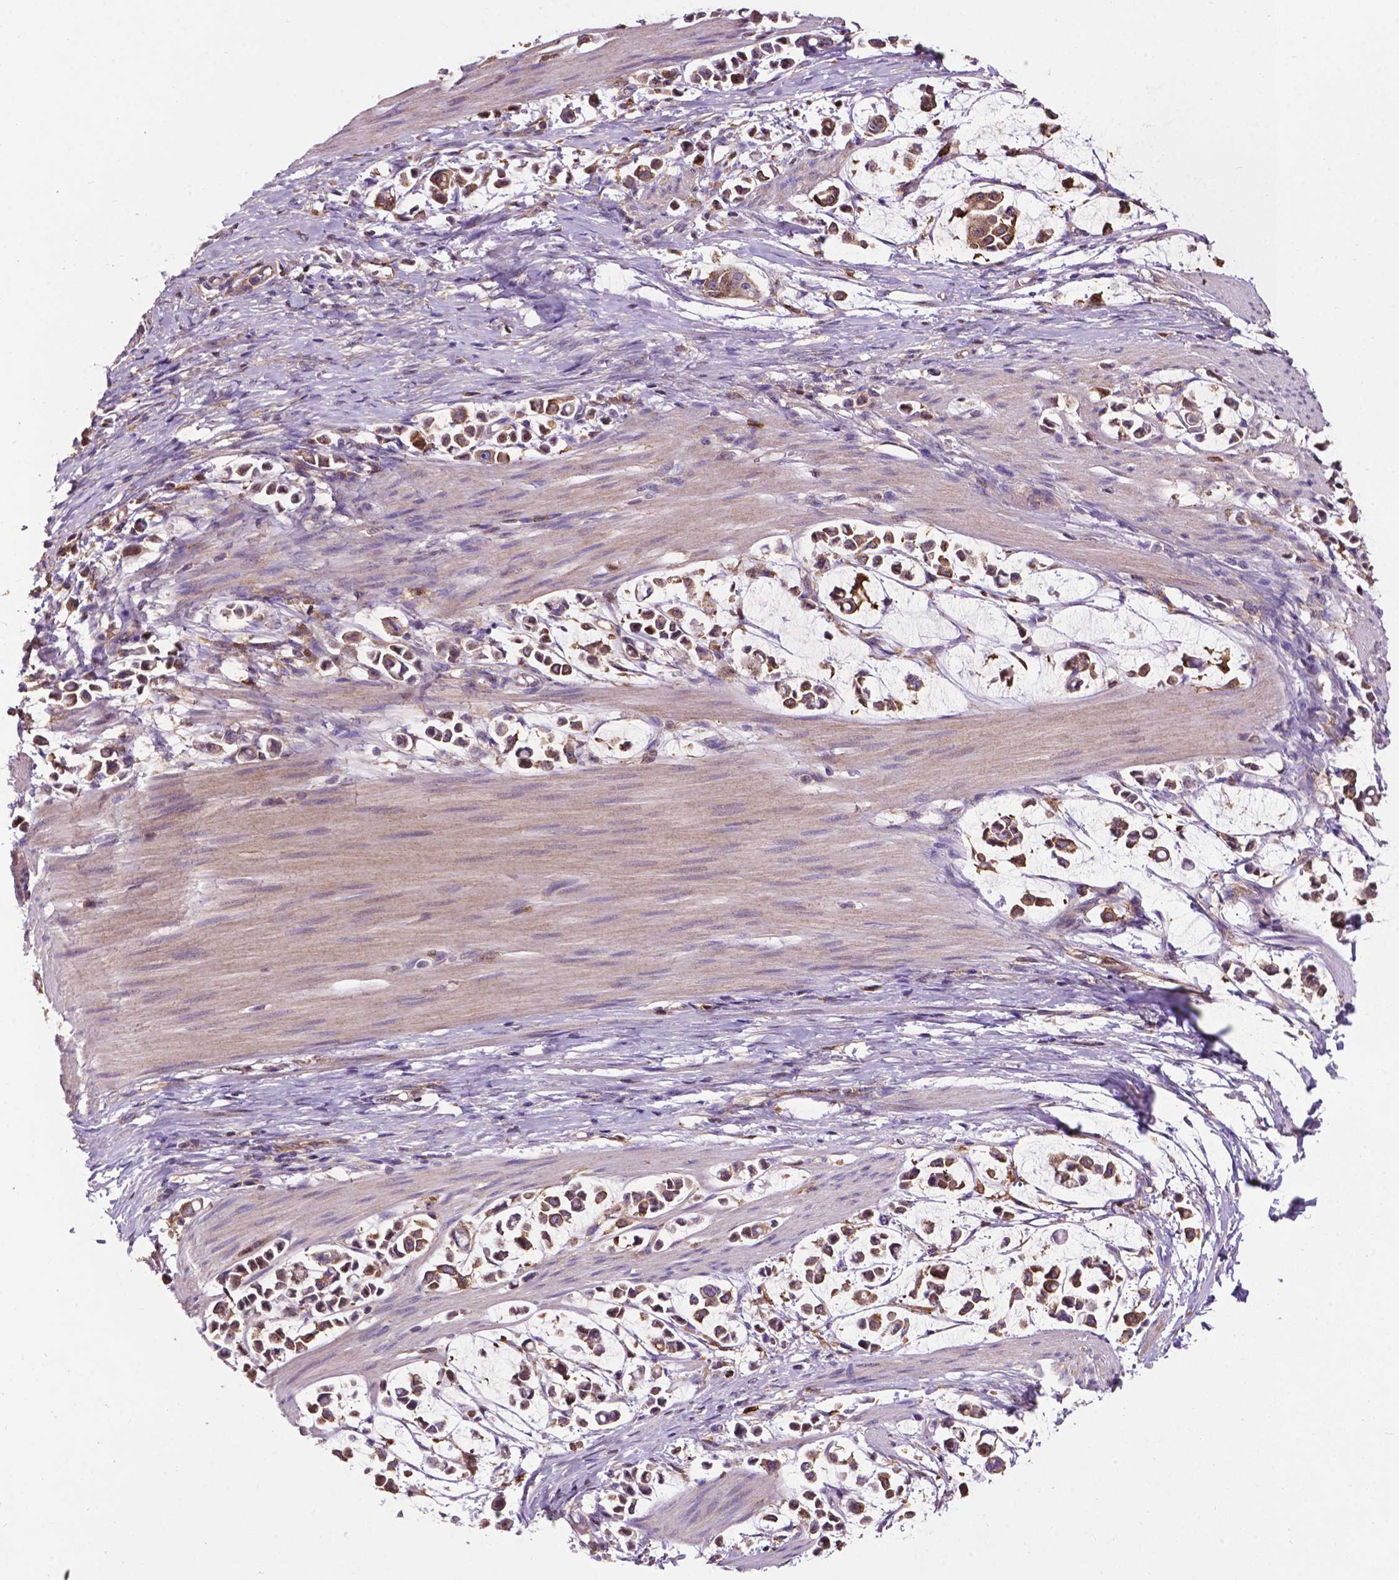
{"staining": {"intensity": "moderate", "quantity": ">75%", "location": "cytoplasmic/membranous"}, "tissue": "stomach cancer", "cell_type": "Tumor cells", "image_type": "cancer", "snomed": [{"axis": "morphology", "description": "Adenocarcinoma, NOS"}, {"axis": "topography", "description": "Stomach"}], "caption": "Brown immunohistochemical staining in stomach cancer (adenocarcinoma) demonstrates moderate cytoplasmic/membranous positivity in approximately >75% of tumor cells. (IHC, brightfield microscopy, high magnification).", "gene": "SMAD3", "patient": {"sex": "male", "age": 82}}